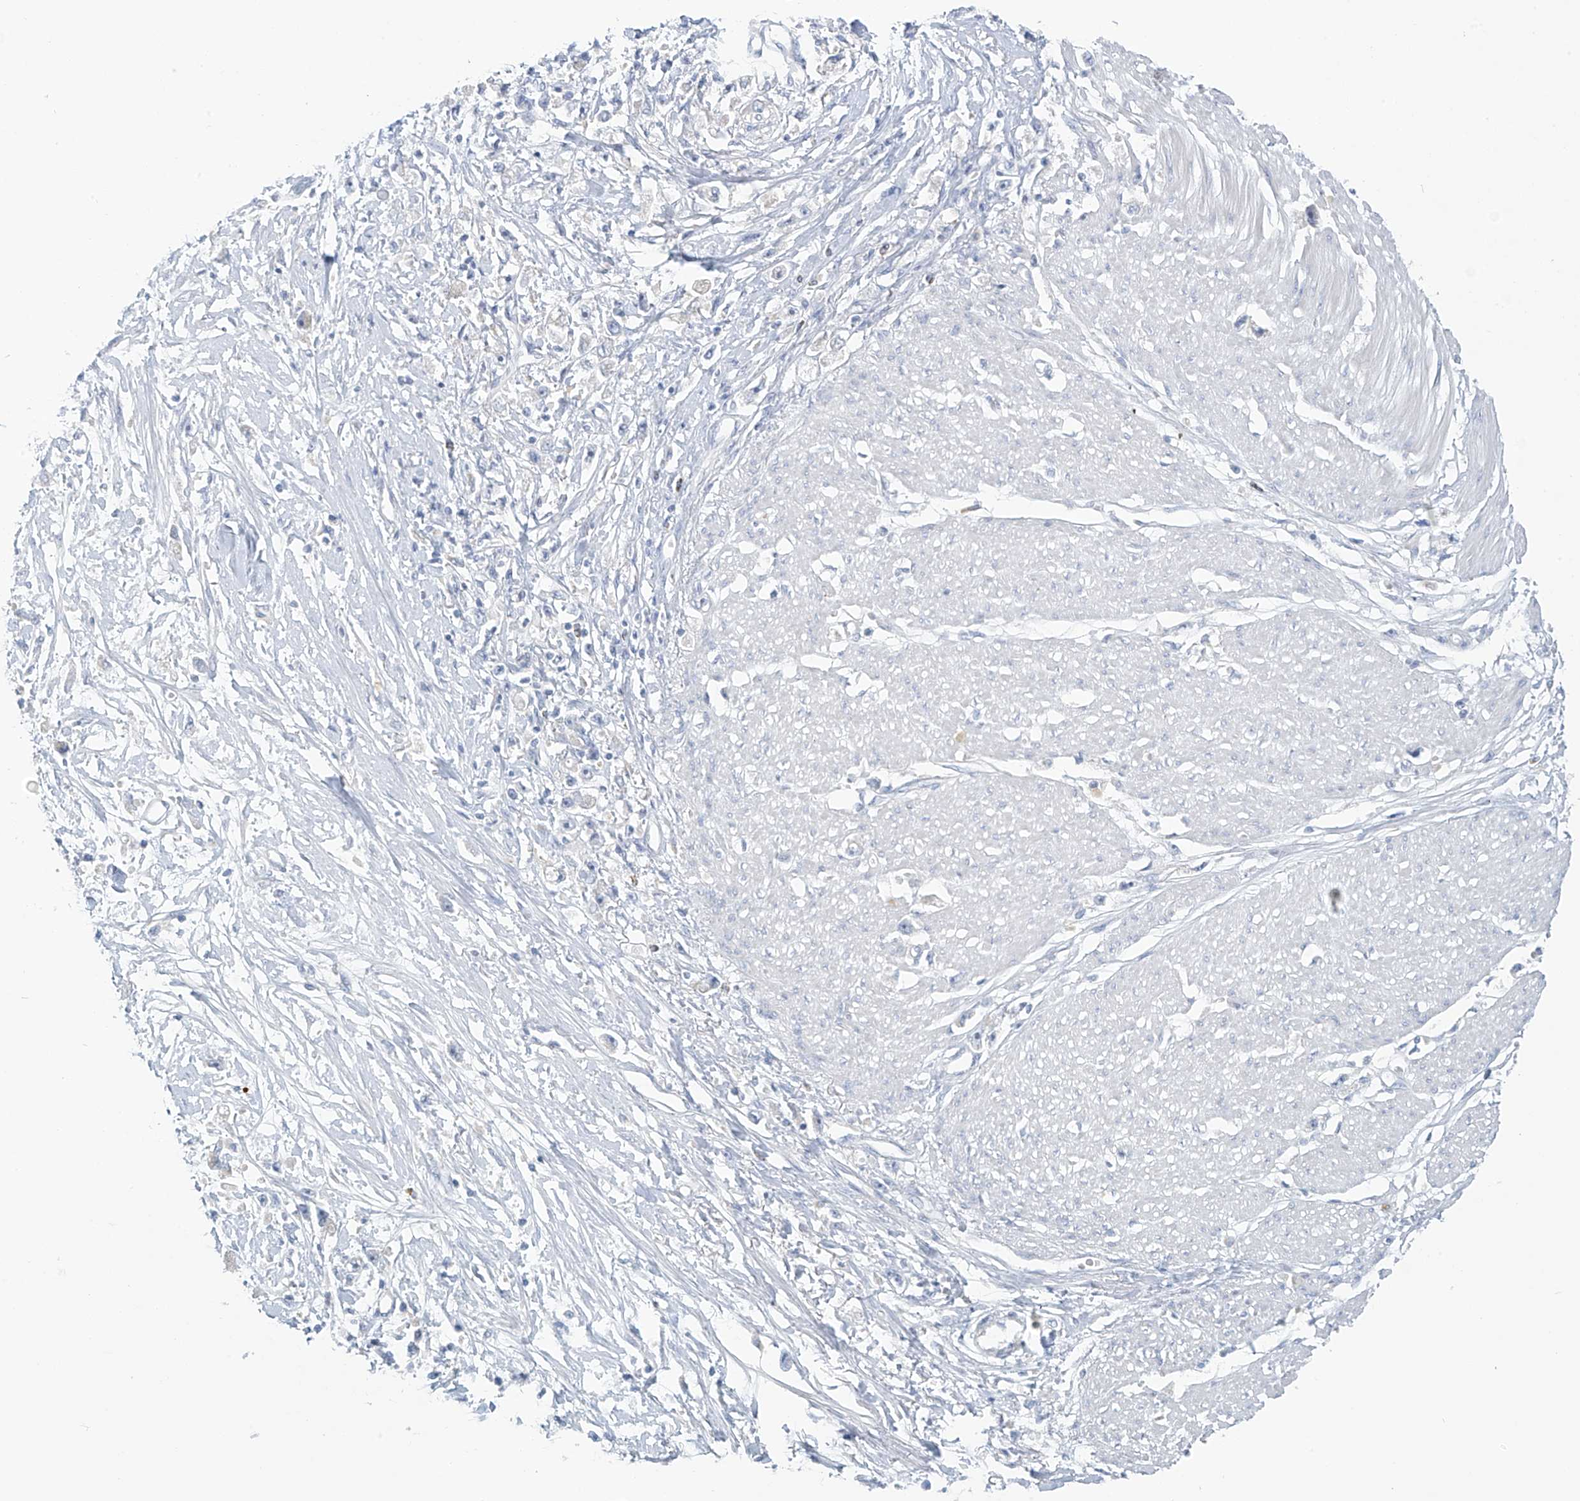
{"staining": {"intensity": "negative", "quantity": "none", "location": "none"}, "tissue": "stomach cancer", "cell_type": "Tumor cells", "image_type": "cancer", "snomed": [{"axis": "morphology", "description": "Adenocarcinoma, NOS"}, {"axis": "topography", "description": "Stomach"}], "caption": "Human adenocarcinoma (stomach) stained for a protein using immunohistochemistry (IHC) displays no staining in tumor cells.", "gene": "SLC6A12", "patient": {"sex": "female", "age": 59}}